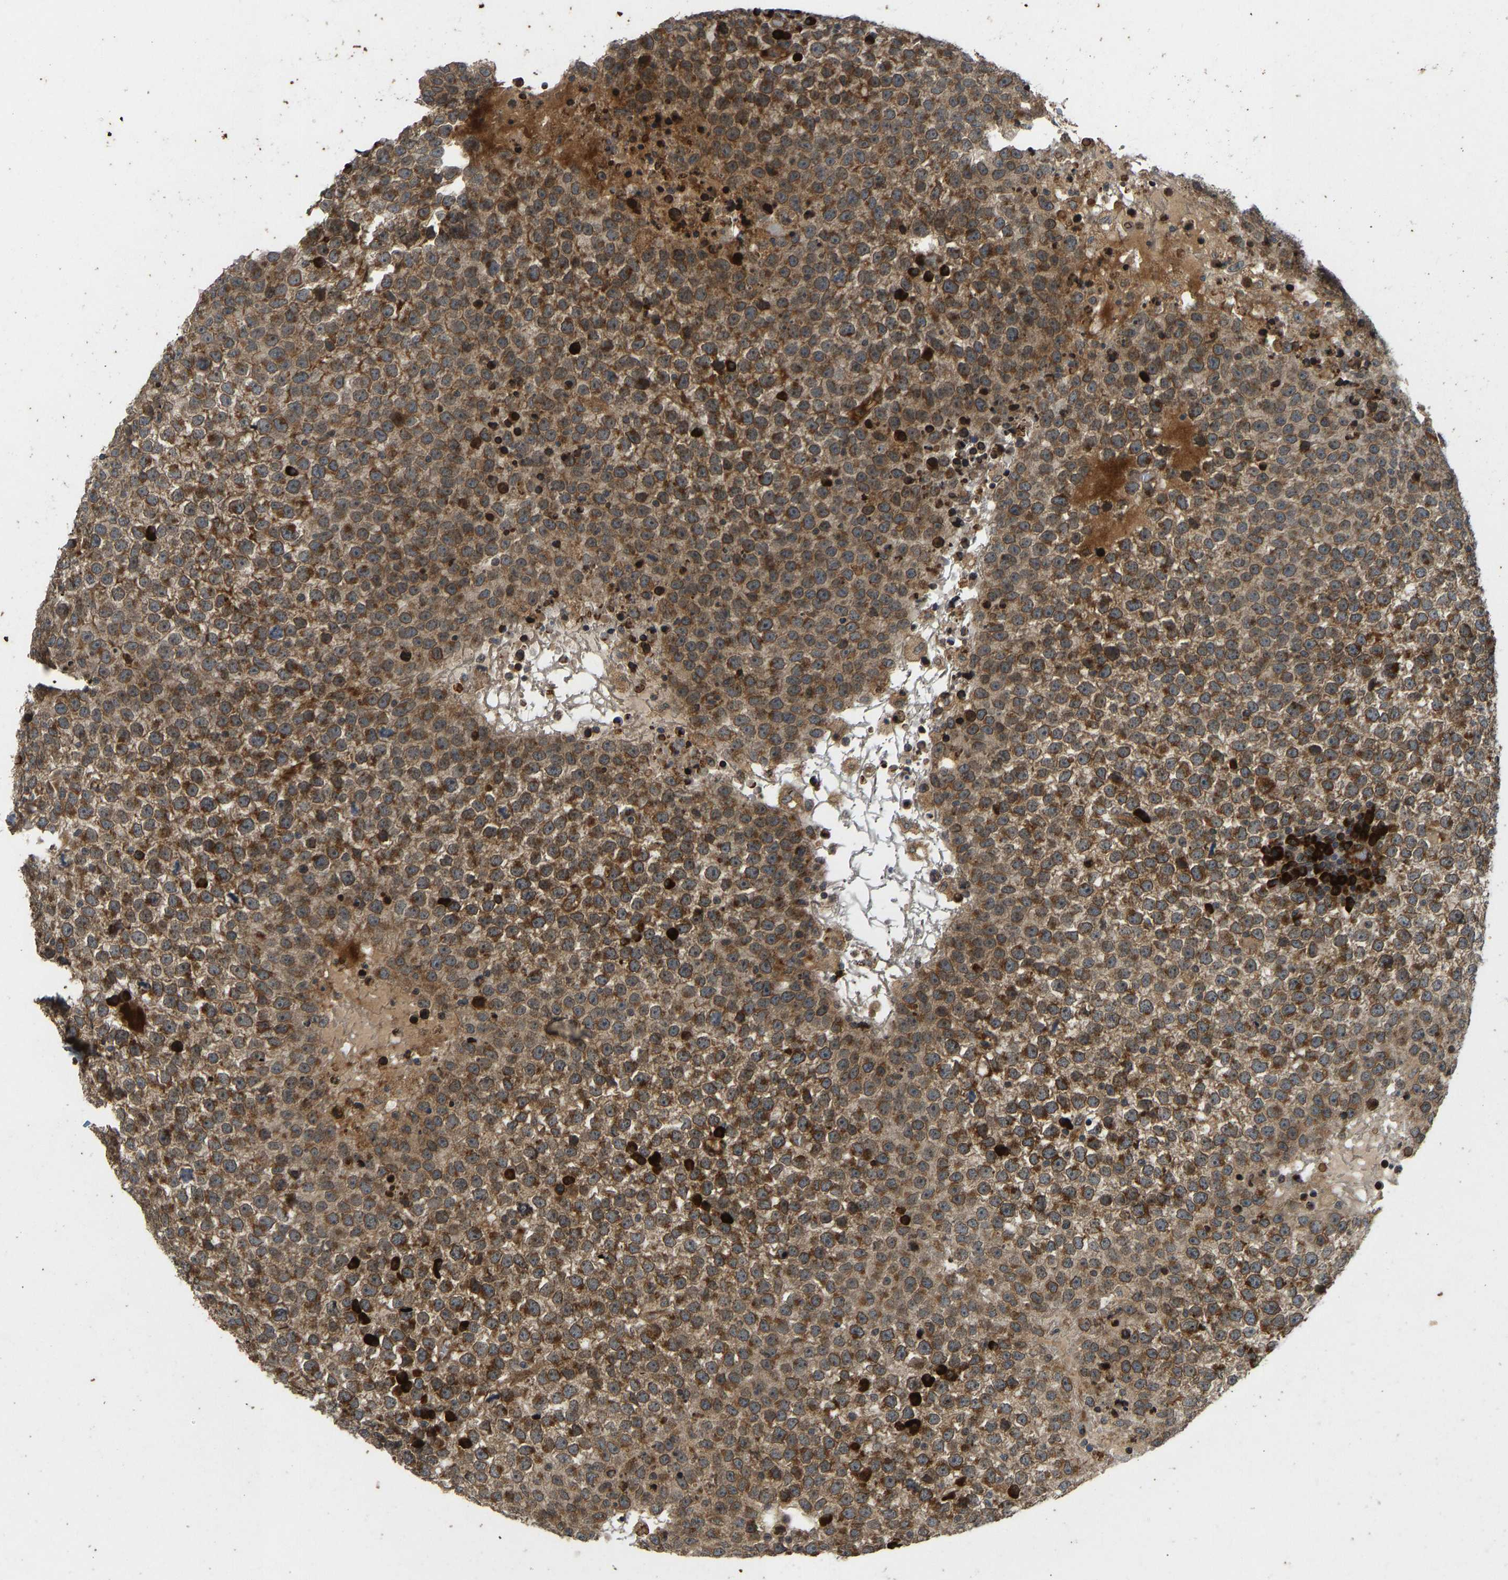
{"staining": {"intensity": "moderate", "quantity": ">75%", "location": "cytoplasmic/membranous"}, "tissue": "testis cancer", "cell_type": "Tumor cells", "image_type": "cancer", "snomed": [{"axis": "morphology", "description": "Seminoma, NOS"}, {"axis": "topography", "description": "Testis"}], "caption": "Immunohistochemistry image of human testis cancer stained for a protein (brown), which shows medium levels of moderate cytoplasmic/membranous positivity in approximately >75% of tumor cells.", "gene": "RPN2", "patient": {"sex": "male", "age": 65}}